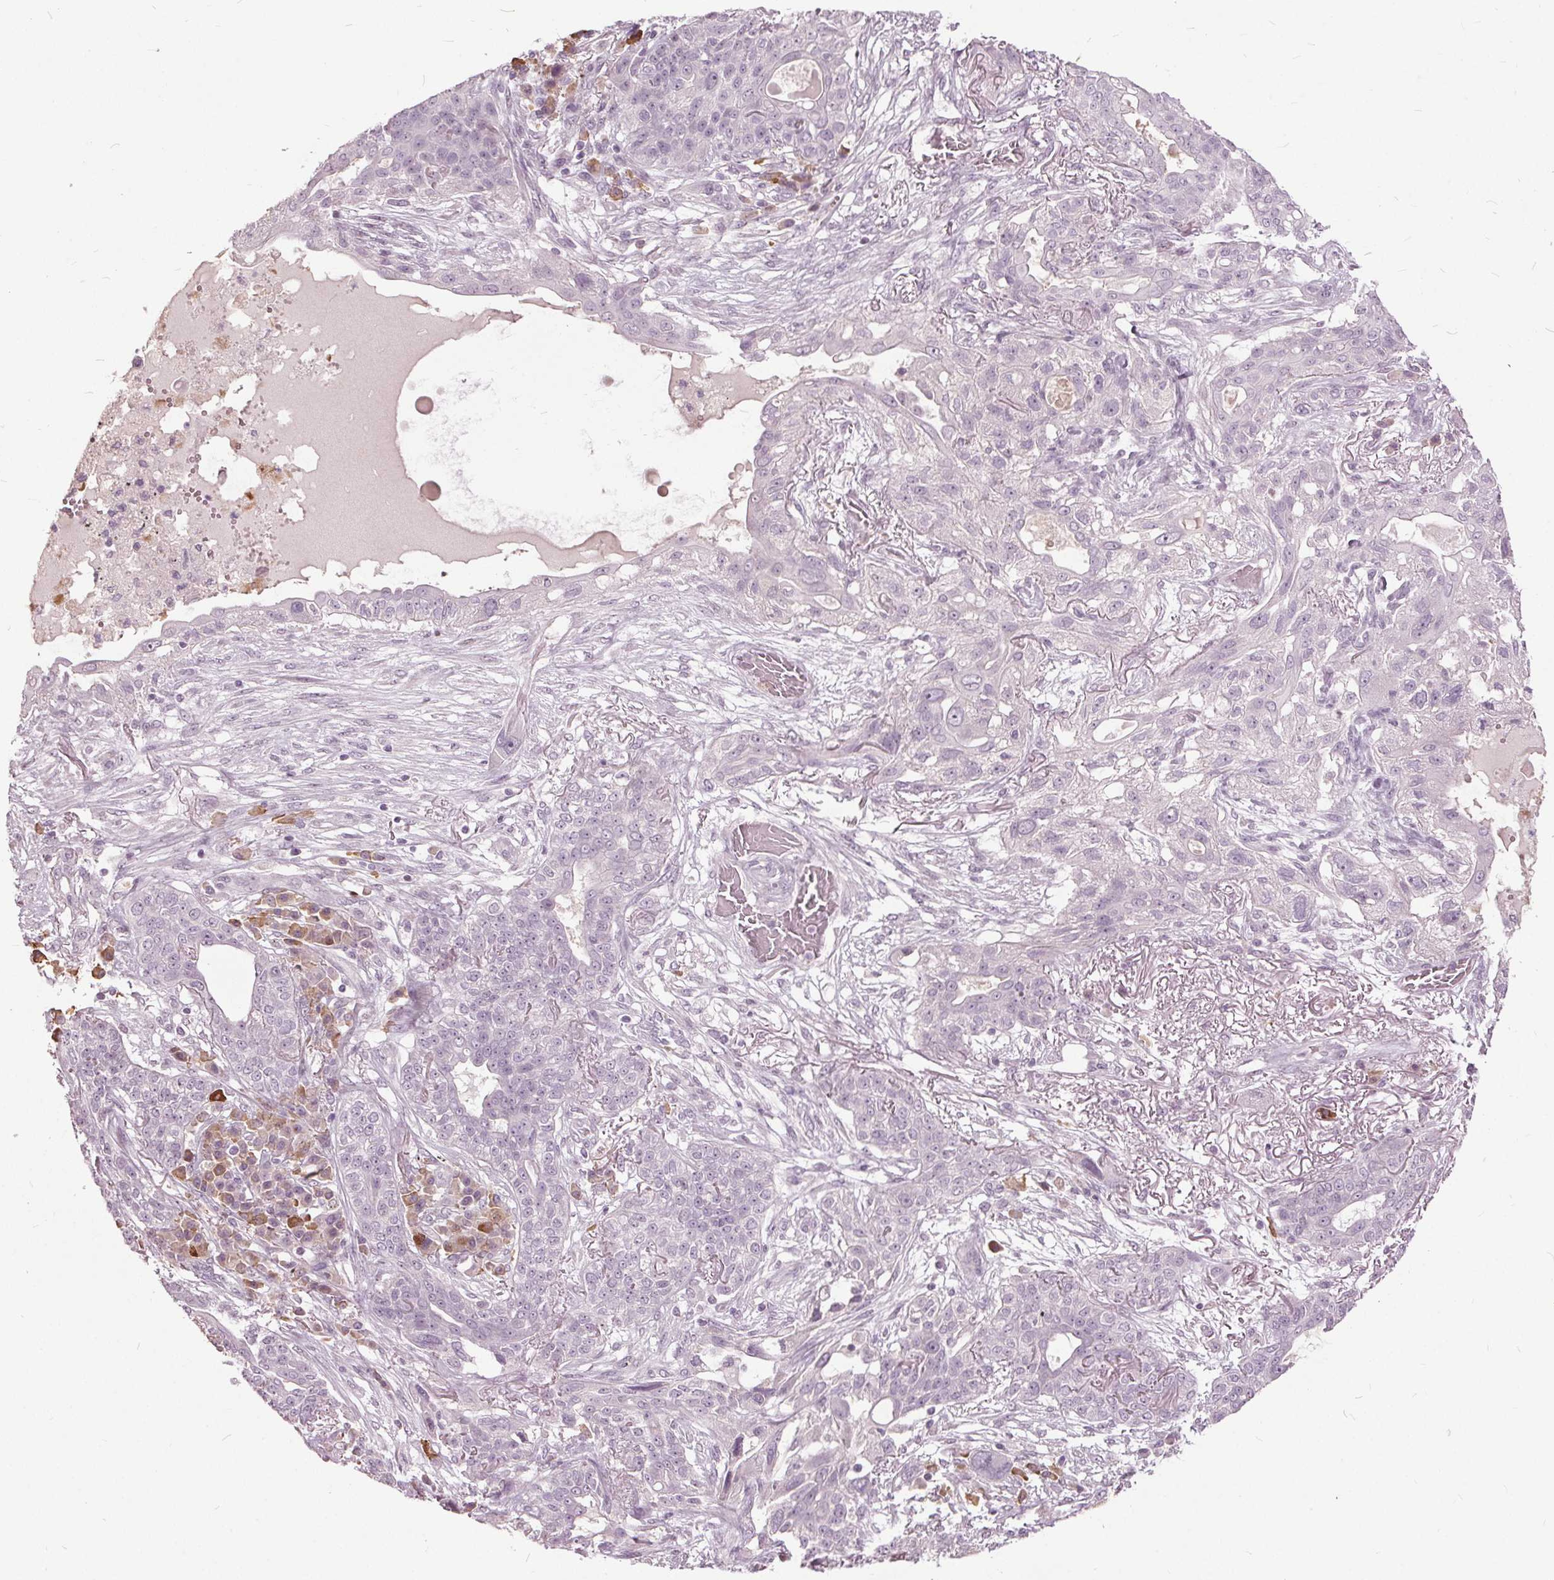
{"staining": {"intensity": "negative", "quantity": "none", "location": "none"}, "tissue": "lung cancer", "cell_type": "Tumor cells", "image_type": "cancer", "snomed": [{"axis": "morphology", "description": "Squamous cell carcinoma, NOS"}, {"axis": "topography", "description": "Lung"}], "caption": "Squamous cell carcinoma (lung) was stained to show a protein in brown. There is no significant positivity in tumor cells.", "gene": "CXCL16", "patient": {"sex": "female", "age": 70}}